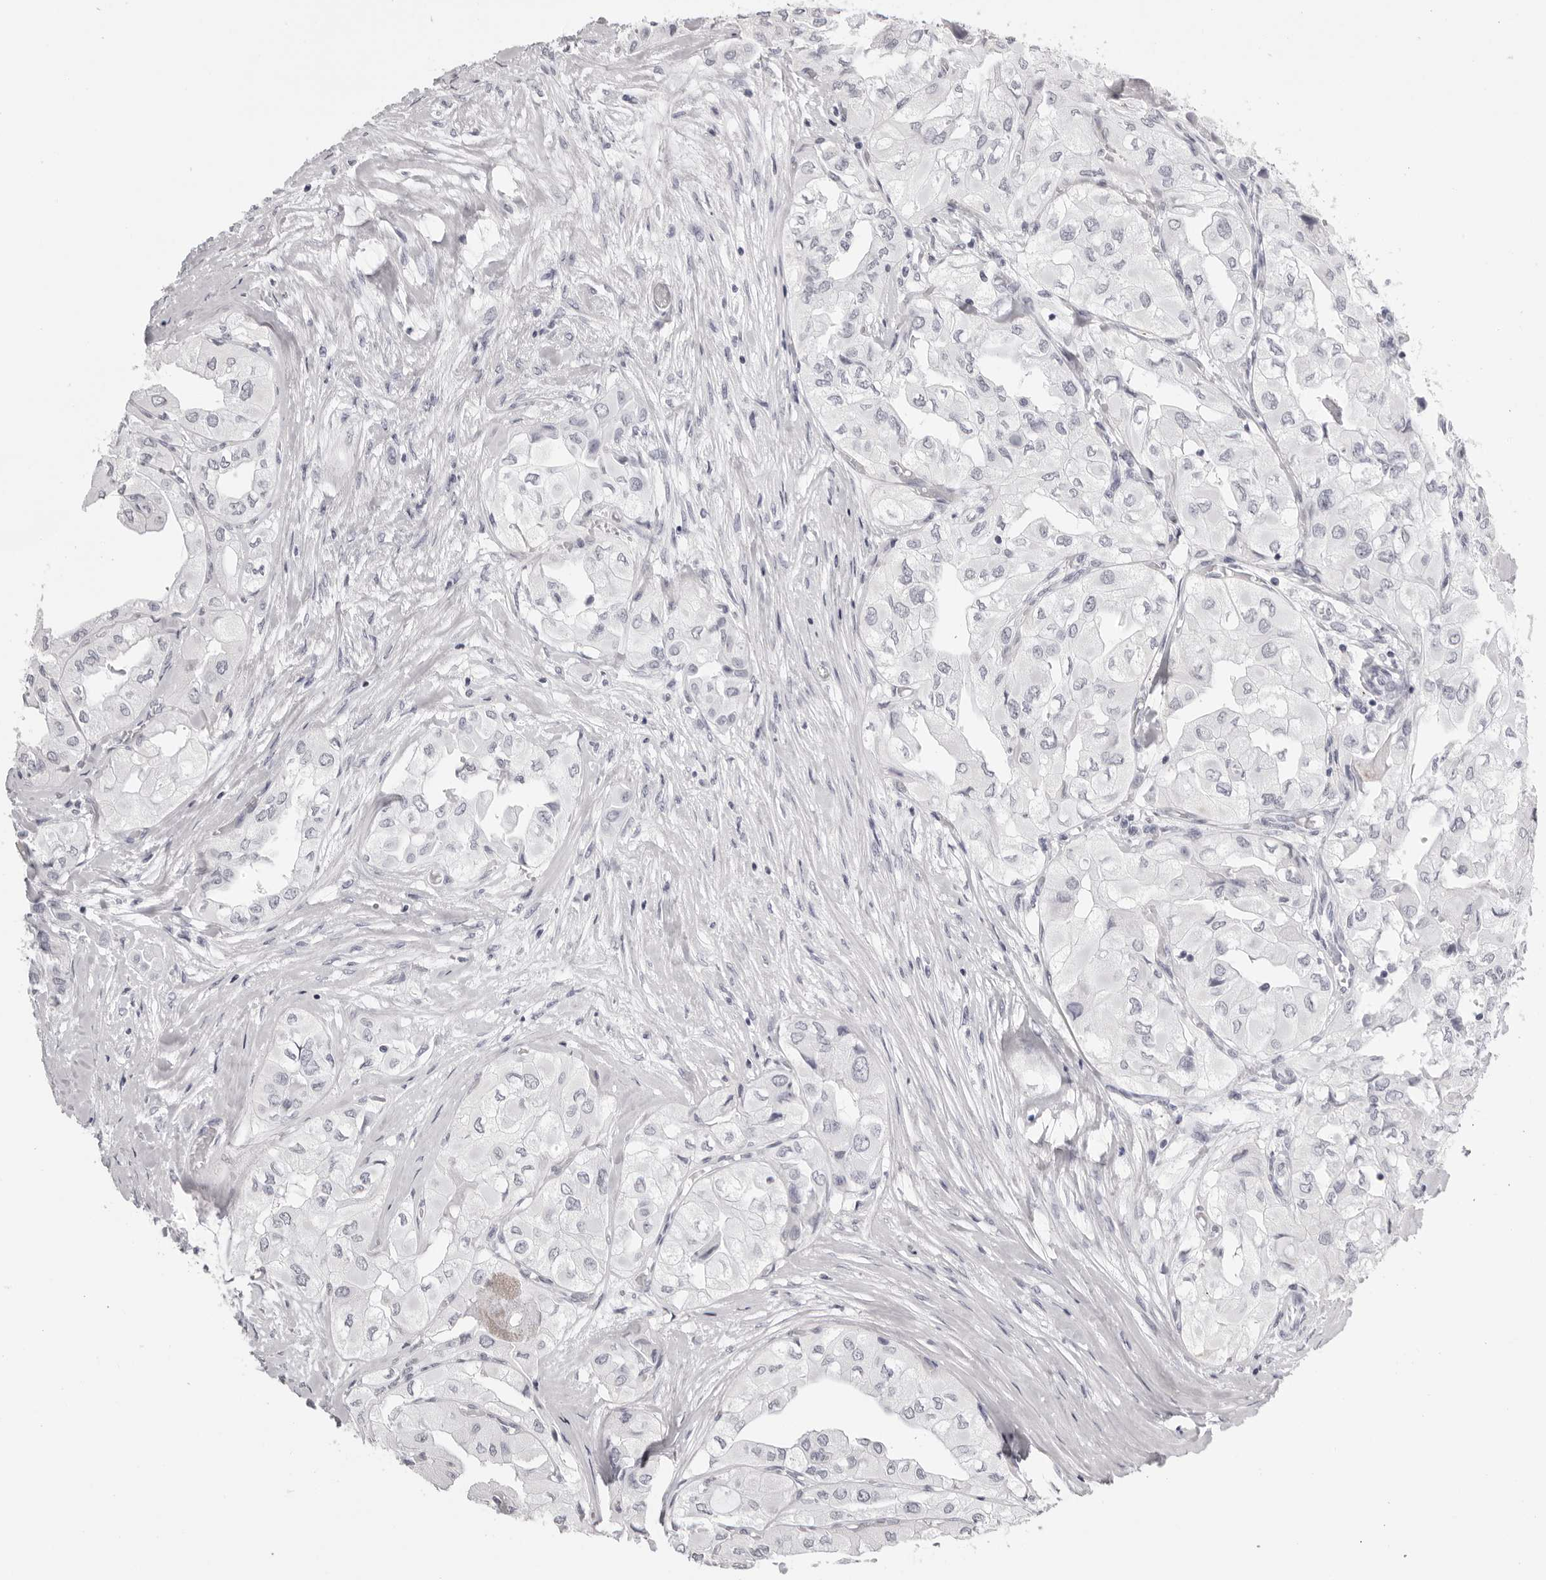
{"staining": {"intensity": "negative", "quantity": "none", "location": "none"}, "tissue": "thyroid cancer", "cell_type": "Tumor cells", "image_type": "cancer", "snomed": [{"axis": "morphology", "description": "Papillary adenocarcinoma, NOS"}, {"axis": "topography", "description": "Thyroid gland"}], "caption": "Tumor cells show no significant positivity in thyroid cancer (papillary adenocarcinoma).", "gene": "RHO", "patient": {"sex": "female", "age": 59}}